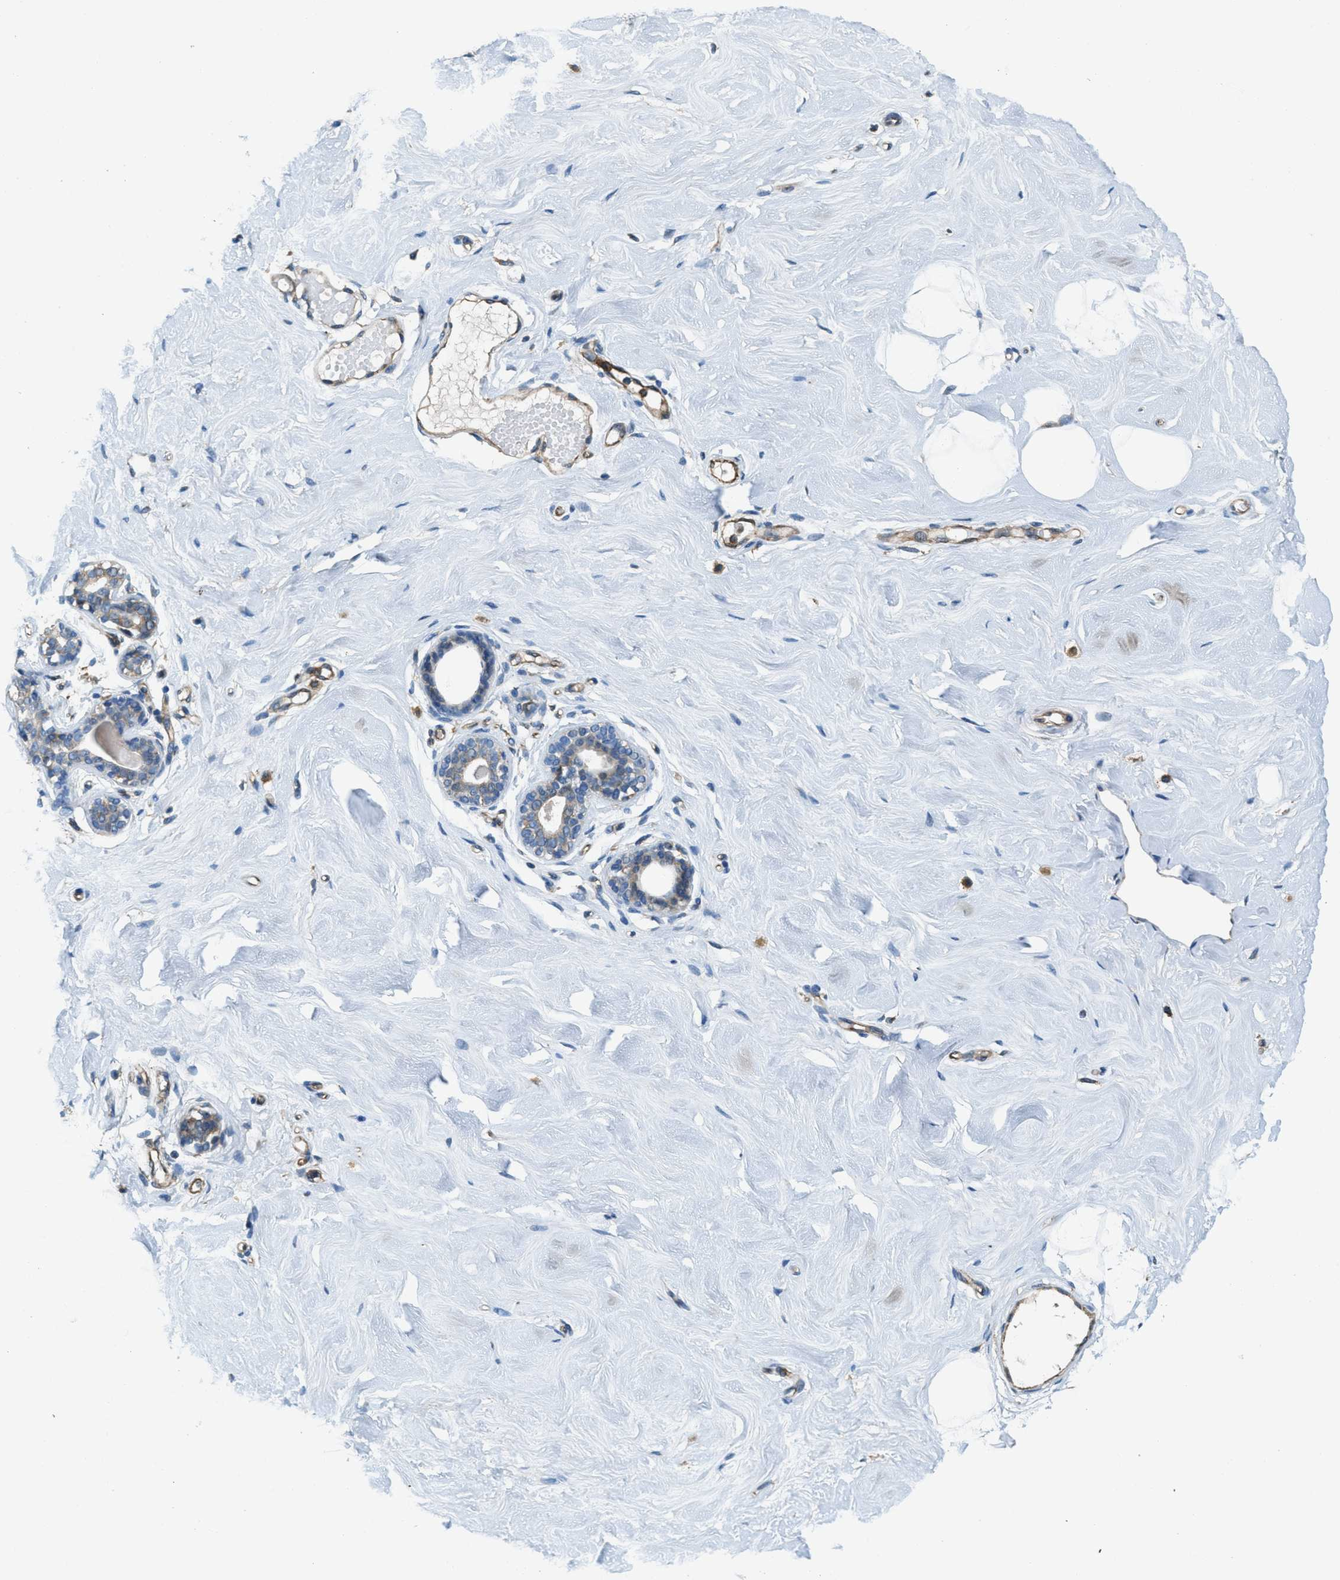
{"staining": {"intensity": "negative", "quantity": "none", "location": "none"}, "tissue": "breast", "cell_type": "Adipocytes", "image_type": "normal", "snomed": [{"axis": "morphology", "description": "Normal tissue, NOS"}, {"axis": "topography", "description": "Breast"}], "caption": "This is an immunohistochemistry (IHC) image of benign human breast. There is no staining in adipocytes.", "gene": "GIMAP8", "patient": {"sex": "female", "age": 23}}